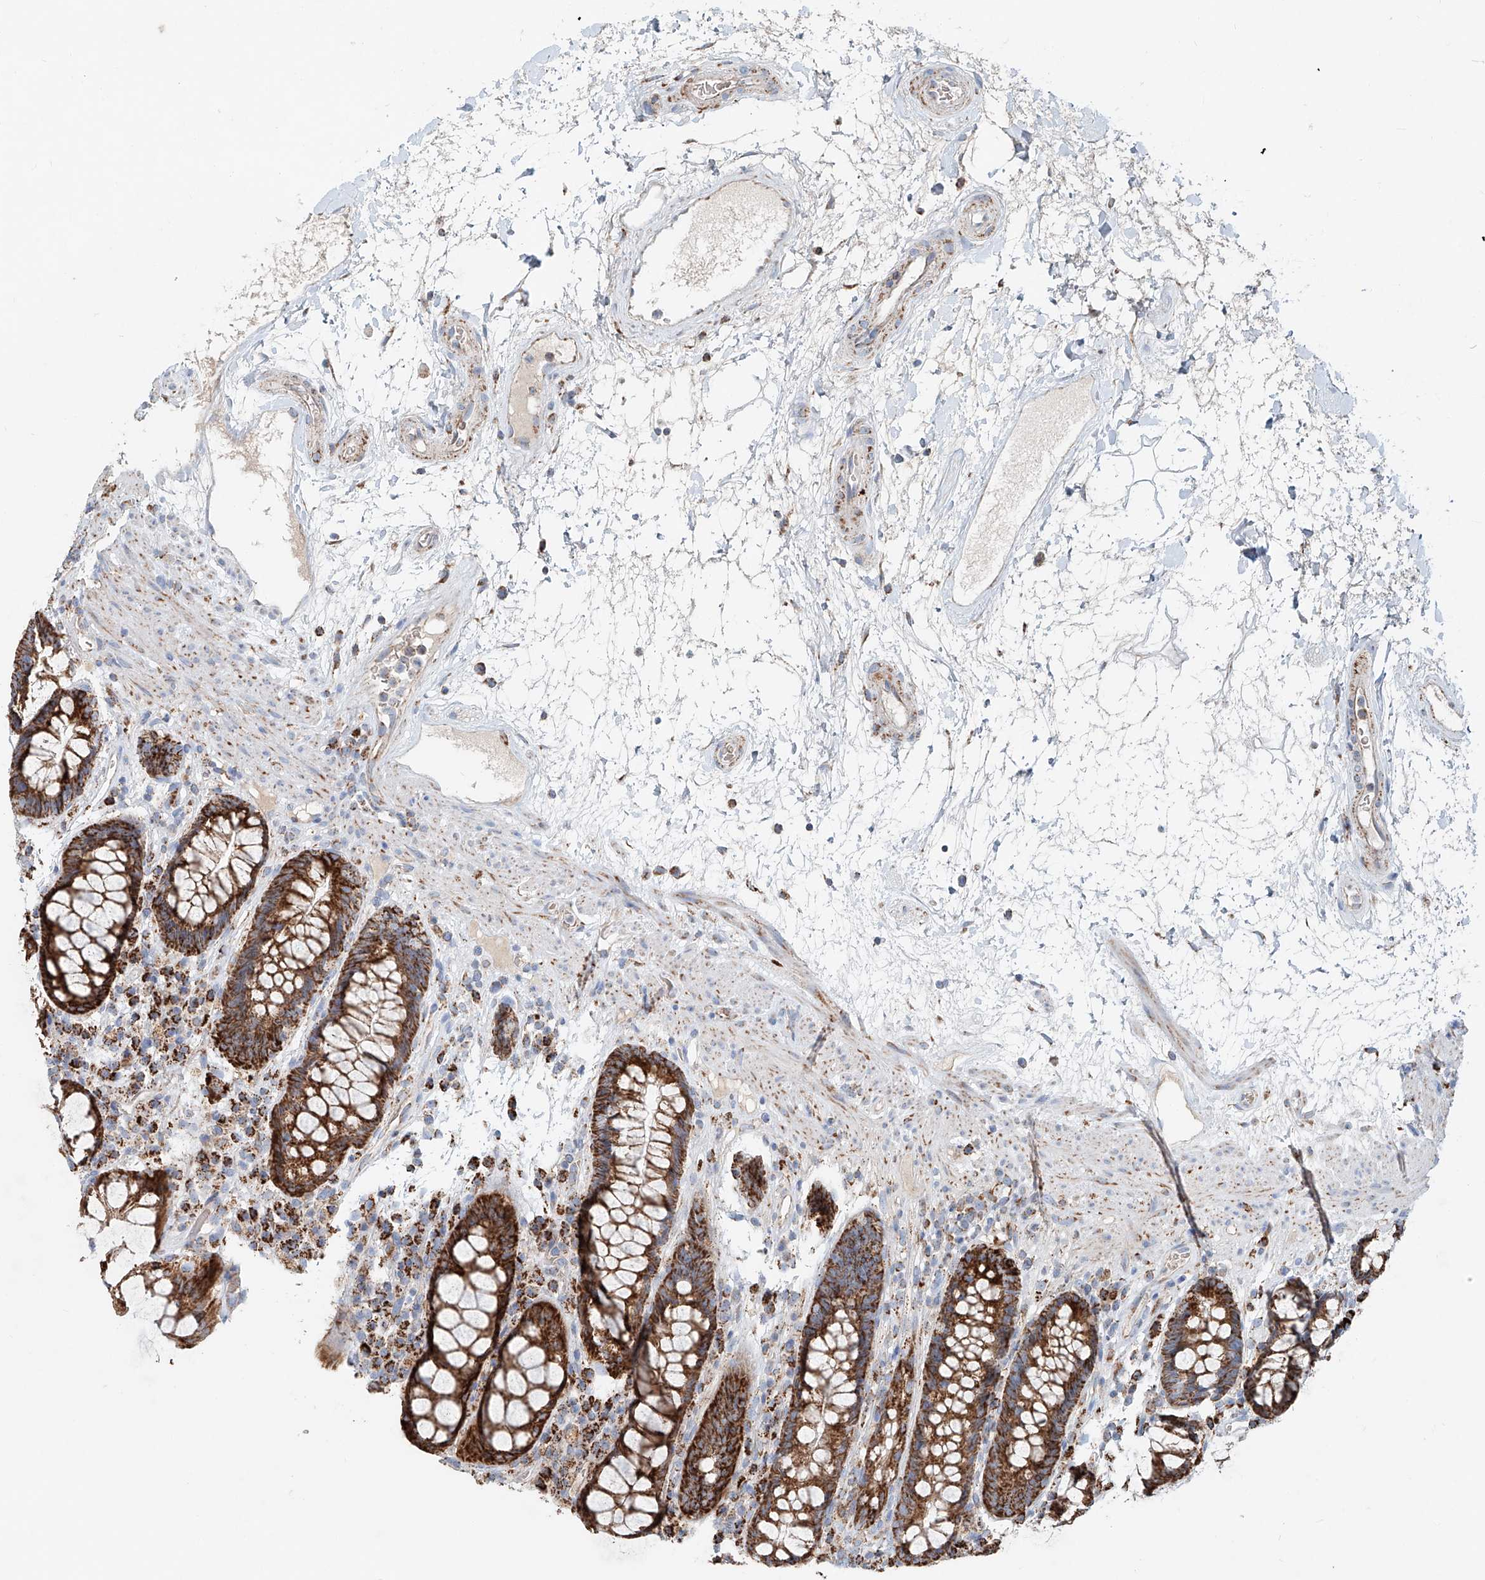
{"staining": {"intensity": "strong", "quantity": ">75%", "location": "cytoplasmic/membranous"}, "tissue": "rectum", "cell_type": "Glandular cells", "image_type": "normal", "snomed": [{"axis": "morphology", "description": "Normal tissue, NOS"}, {"axis": "topography", "description": "Rectum"}], "caption": "IHC photomicrograph of normal rectum: human rectum stained using immunohistochemistry (IHC) shows high levels of strong protein expression localized specifically in the cytoplasmic/membranous of glandular cells, appearing as a cytoplasmic/membranous brown color.", "gene": "CARD10", "patient": {"sex": "male", "age": 64}}